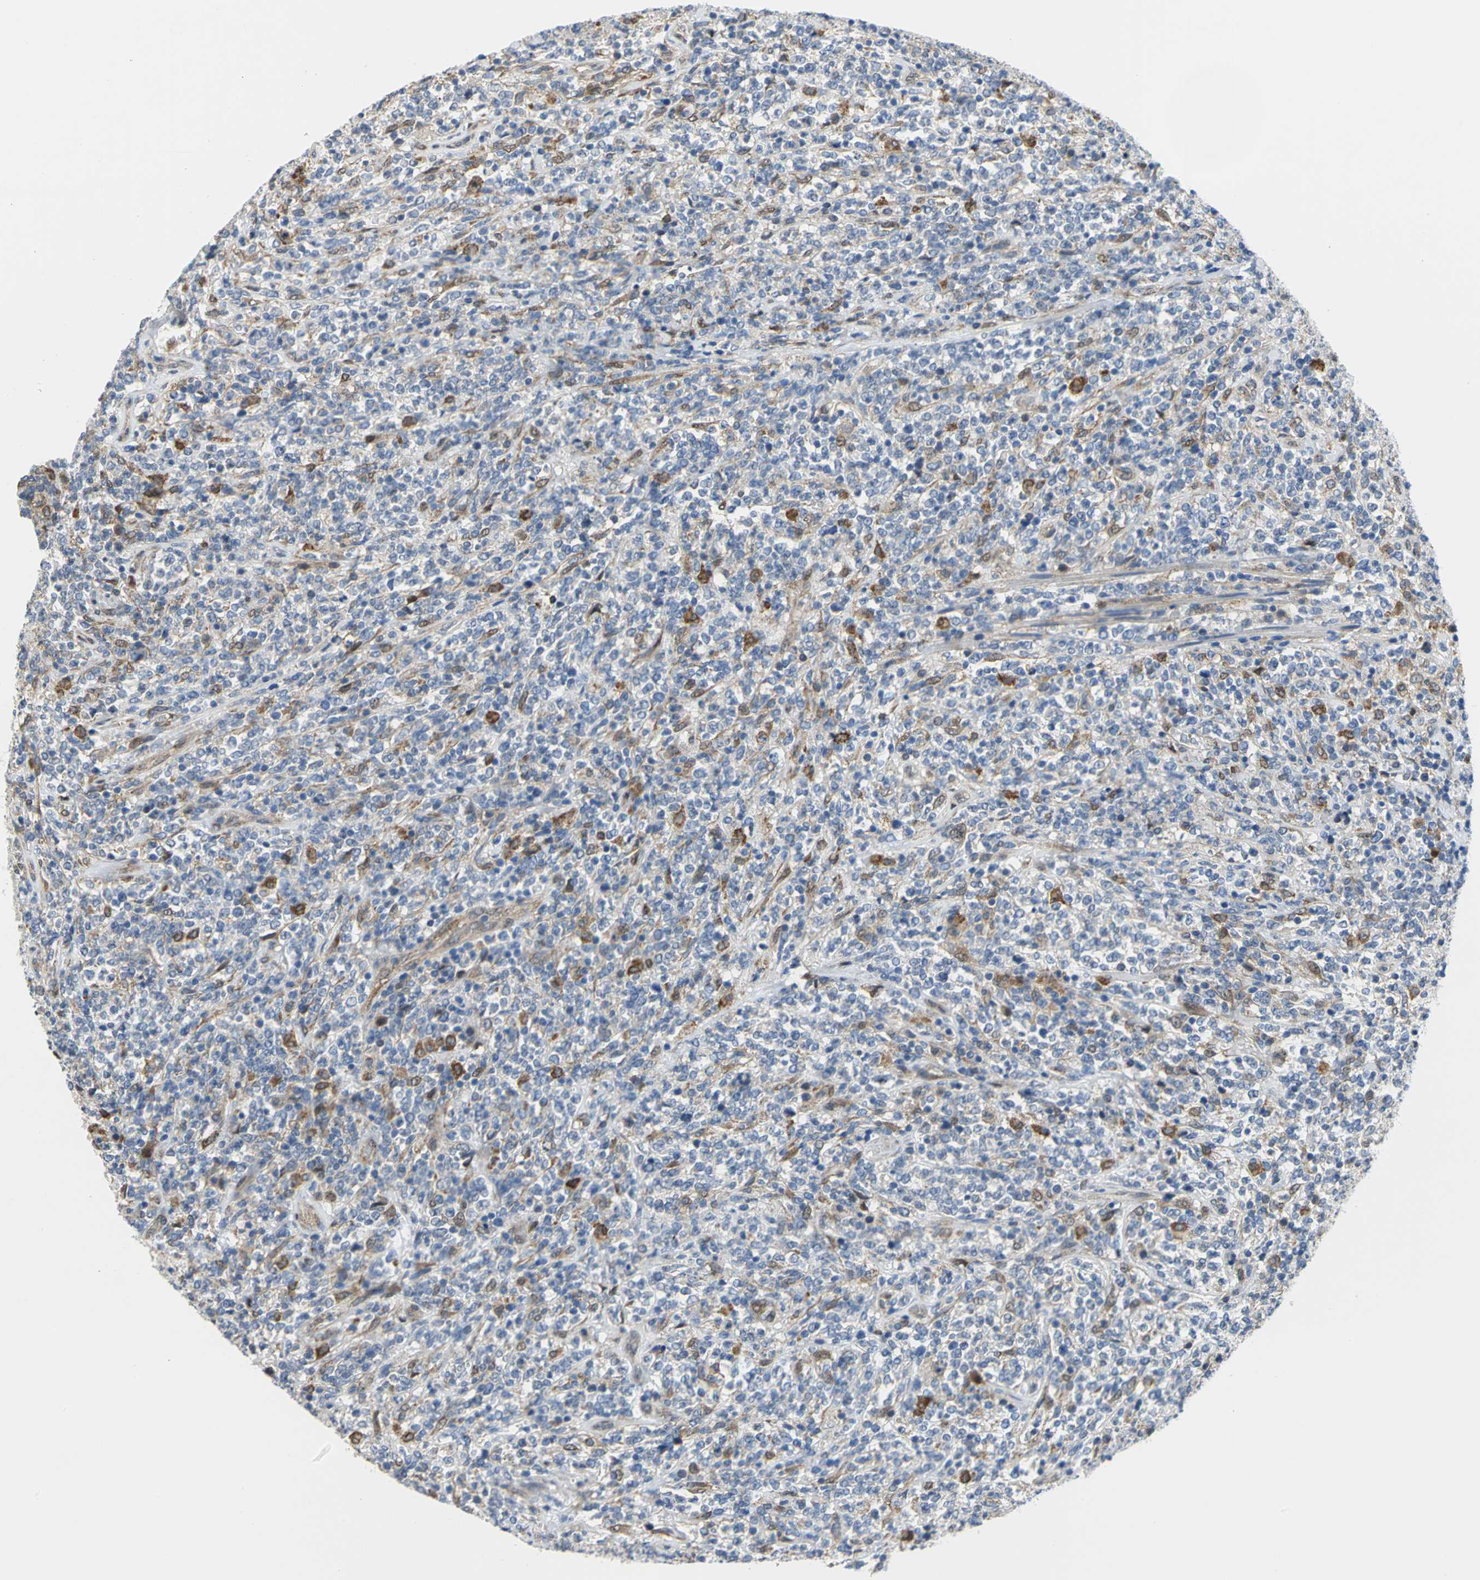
{"staining": {"intensity": "negative", "quantity": "none", "location": "none"}, "tissue": "lymphoma", "cell_type": "Tumor cells", "image_type": "cancer", "snomed": [{"axis": "morphology", "description": "Malignant lymphoma, non-Hodgkin's type, High grade"}, {"axis": "topography", "description": "Soft tissue"}], "caption": "Immunohistochemistry (IHC) of high-grade malignant lymphoma, non-Hodgkin's type shows no staining in tumor cells. Brightfield microscopy of immunohistochemistry (IHC) stained with DAB (3,3'-diaminobenzidine) (brown) and hematoxylin (blue), captured at high magnification.", "gene": "PGM3", "patient": {"sex": "male", "age": 18}}